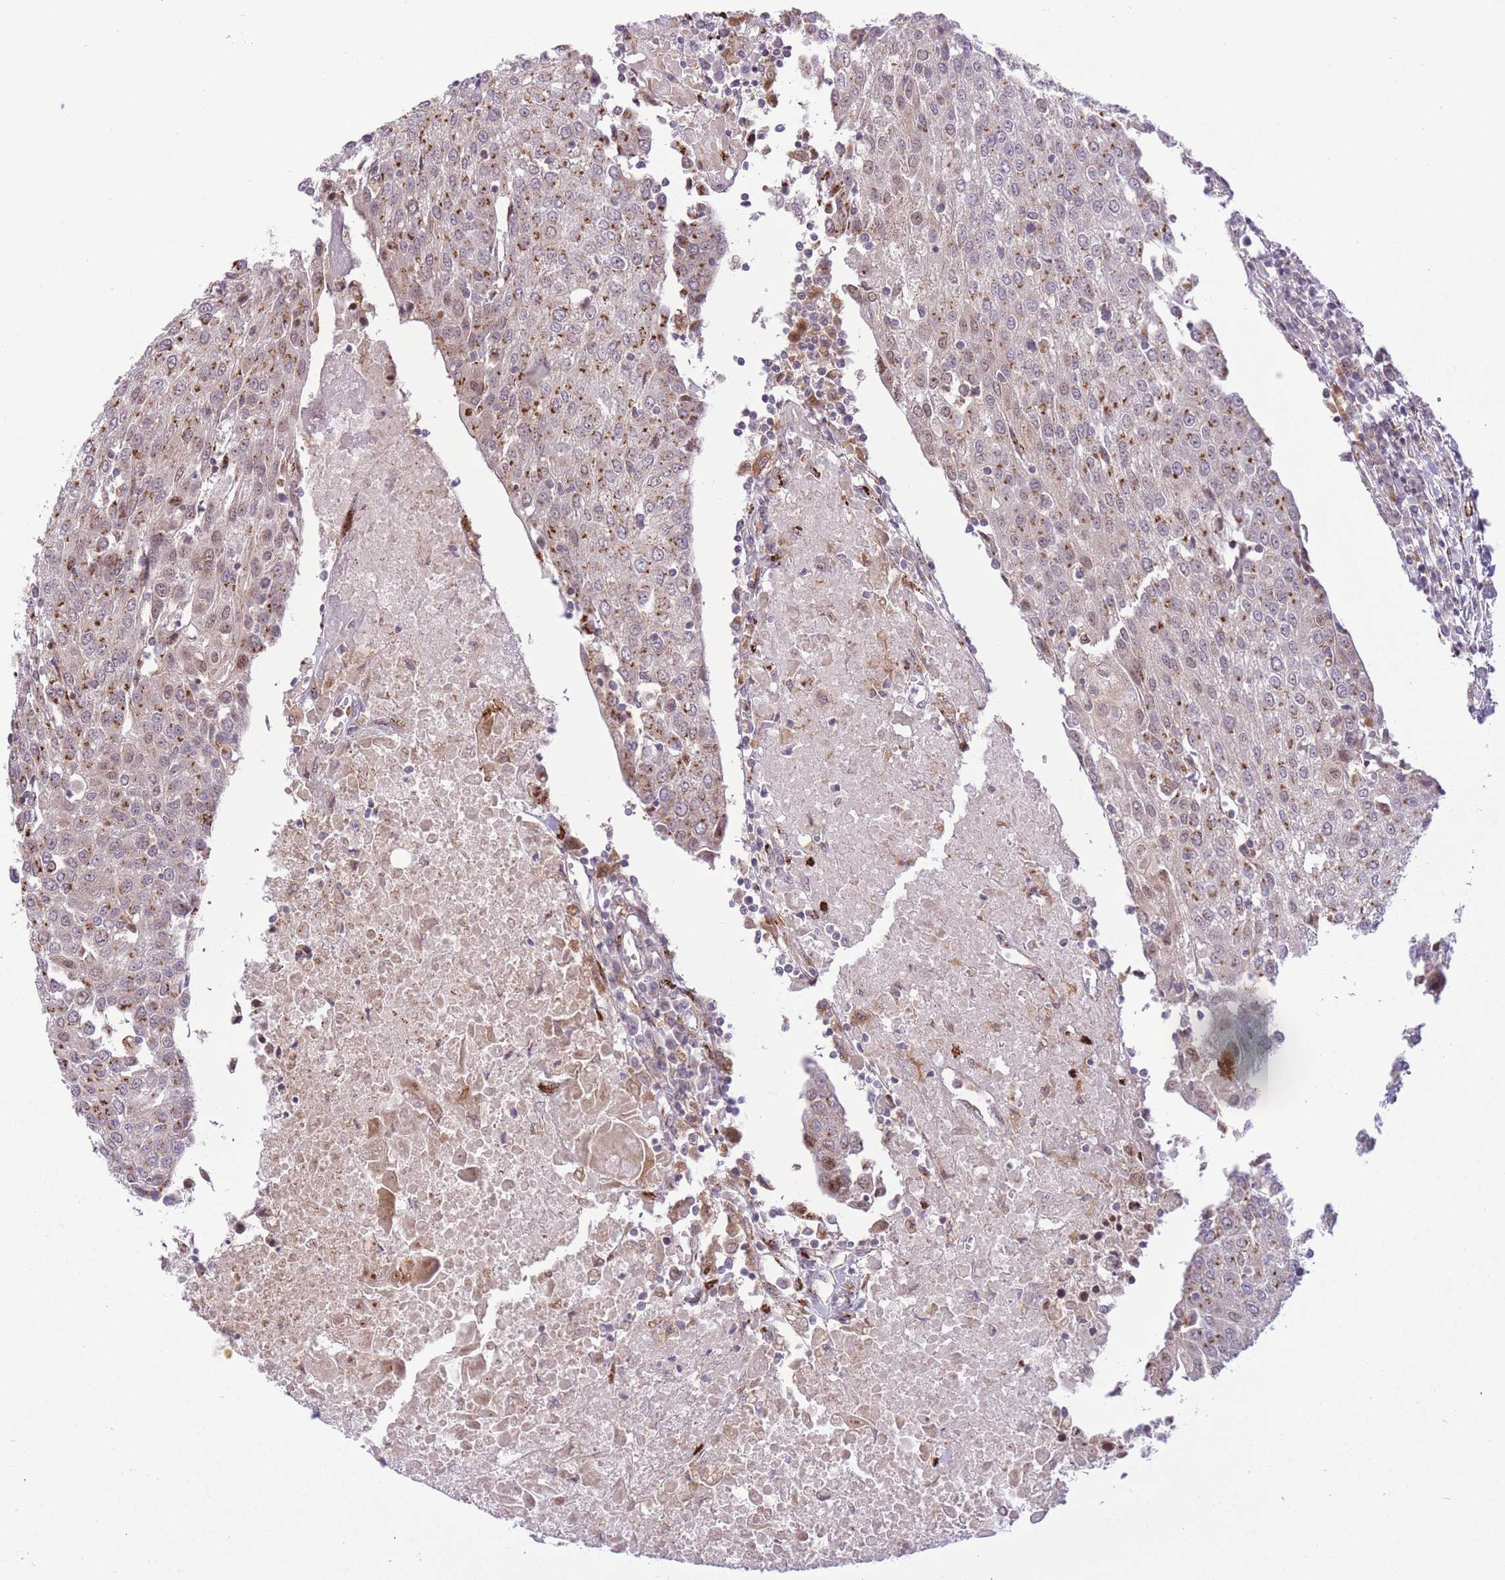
{"staining": {"intensity": "moderate", "quantity": "25%-75%", "location": "cytoplasmic/membranous"}, "tissue": "urothelial cancer", "cell_type": "Tumor cells", "image_type": "cancer", "snomed": [{"axis": "morphology", "description": "Urothelial carcinoma, High grade"}, {"axis": "topography", "description": "Urinary bladder"}], "caption": "Protein expression by immunohistochemistry (IHC) shows moderate cytoplasmic/membranous positivity in approximately 25%-75% of tumor cells in high-grade urothelial carcinoma.", "gene": "ZBED5", "patient": {"sex": "female", "age": 85}}